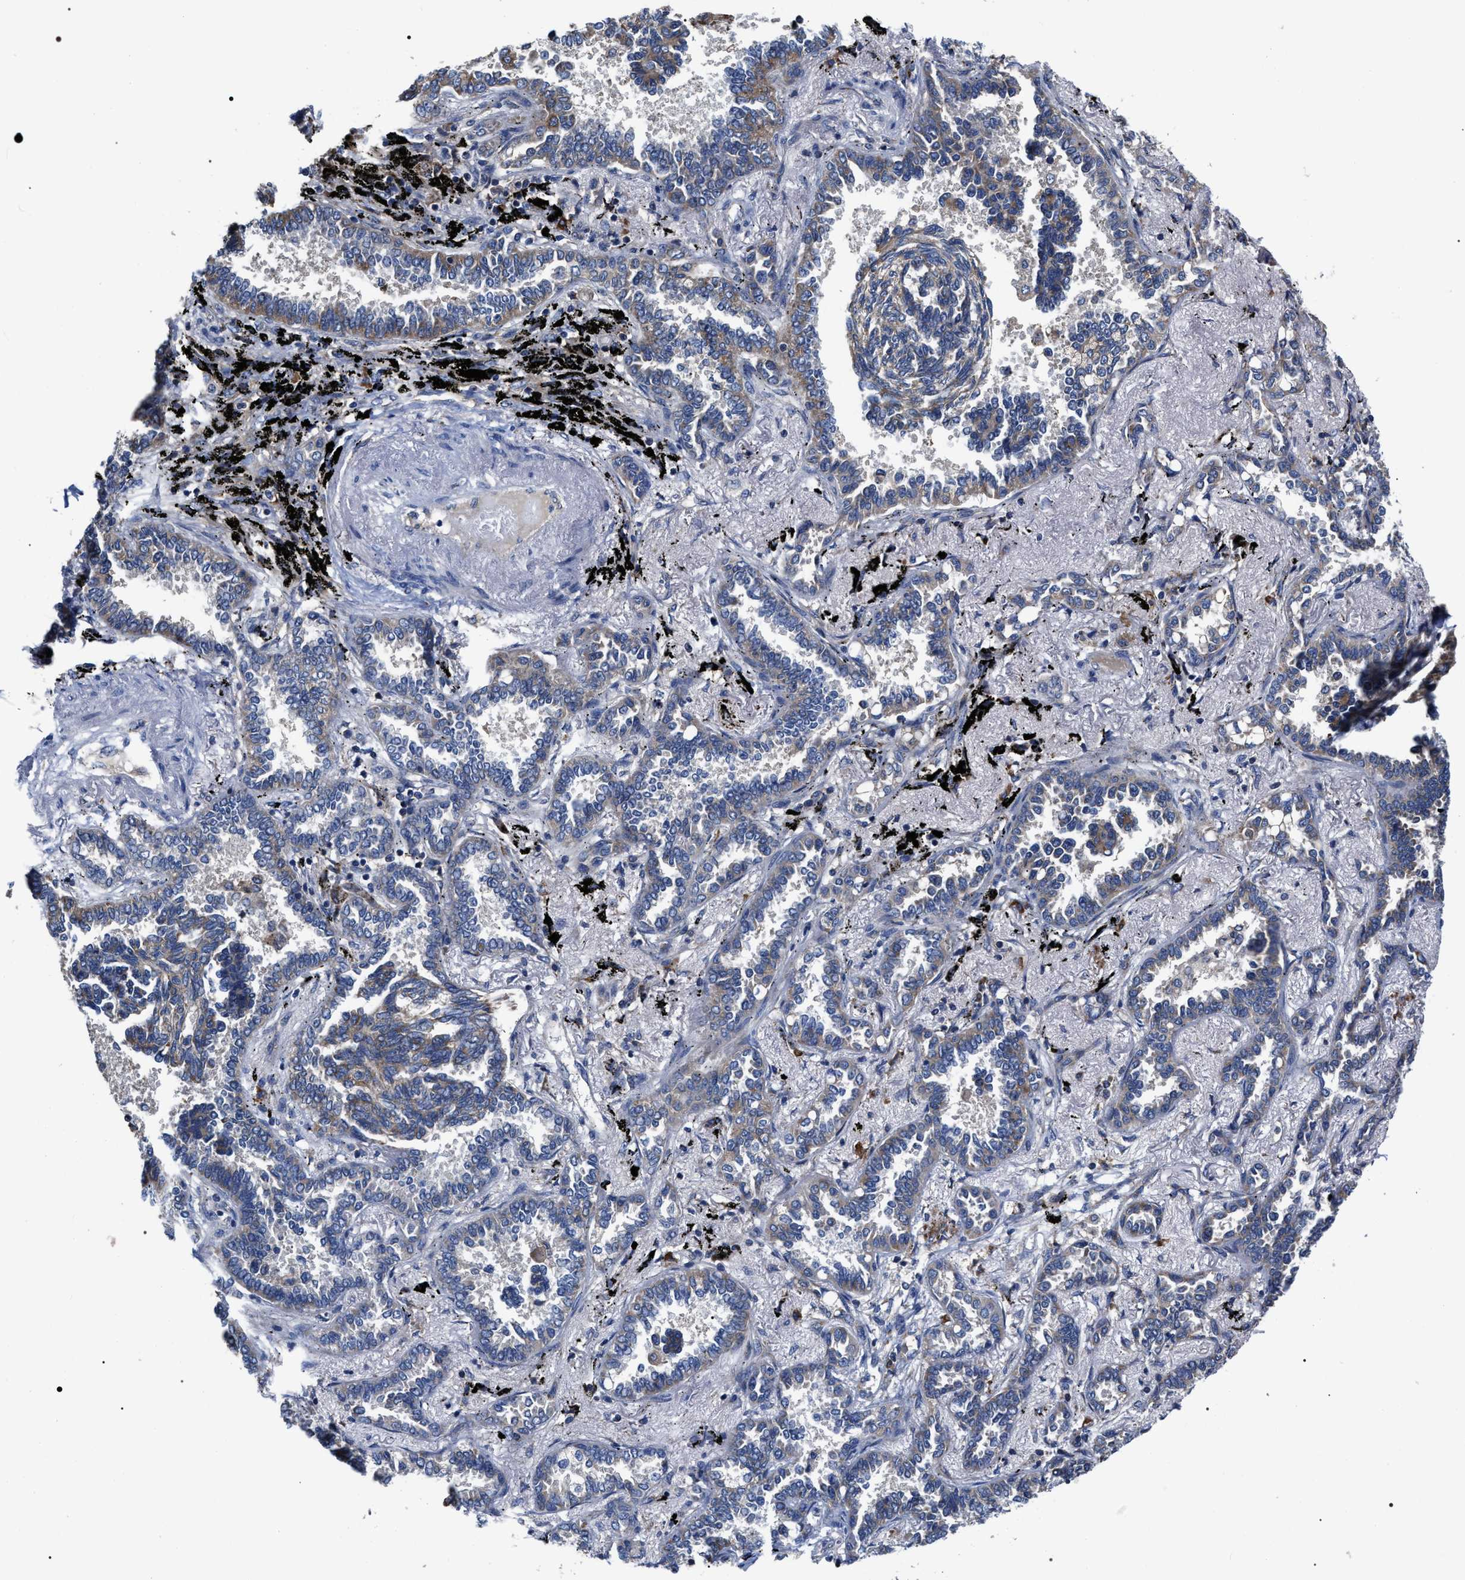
{"staining": {"intensity": "moderate", "quantity": "25%-75%", "location": "cytoplasmic/membranous"}, "tissue": "lung cancer", "cell_type": "Tumor cells", "image_type": "cancer", "snomed": [{"axis": "morphology", "description": "Adenocarcinoma, NOS"}, {"axis": "topography", "description": "Lung"}], "caption": "Lung cancer stained with a brown dye exhibits moderate cytoplasmic/membranous positive expression in approximately 25%-75% of tumor cells.", "gene": "MACC1", "patient": {"sex": "male", "age": 59}}